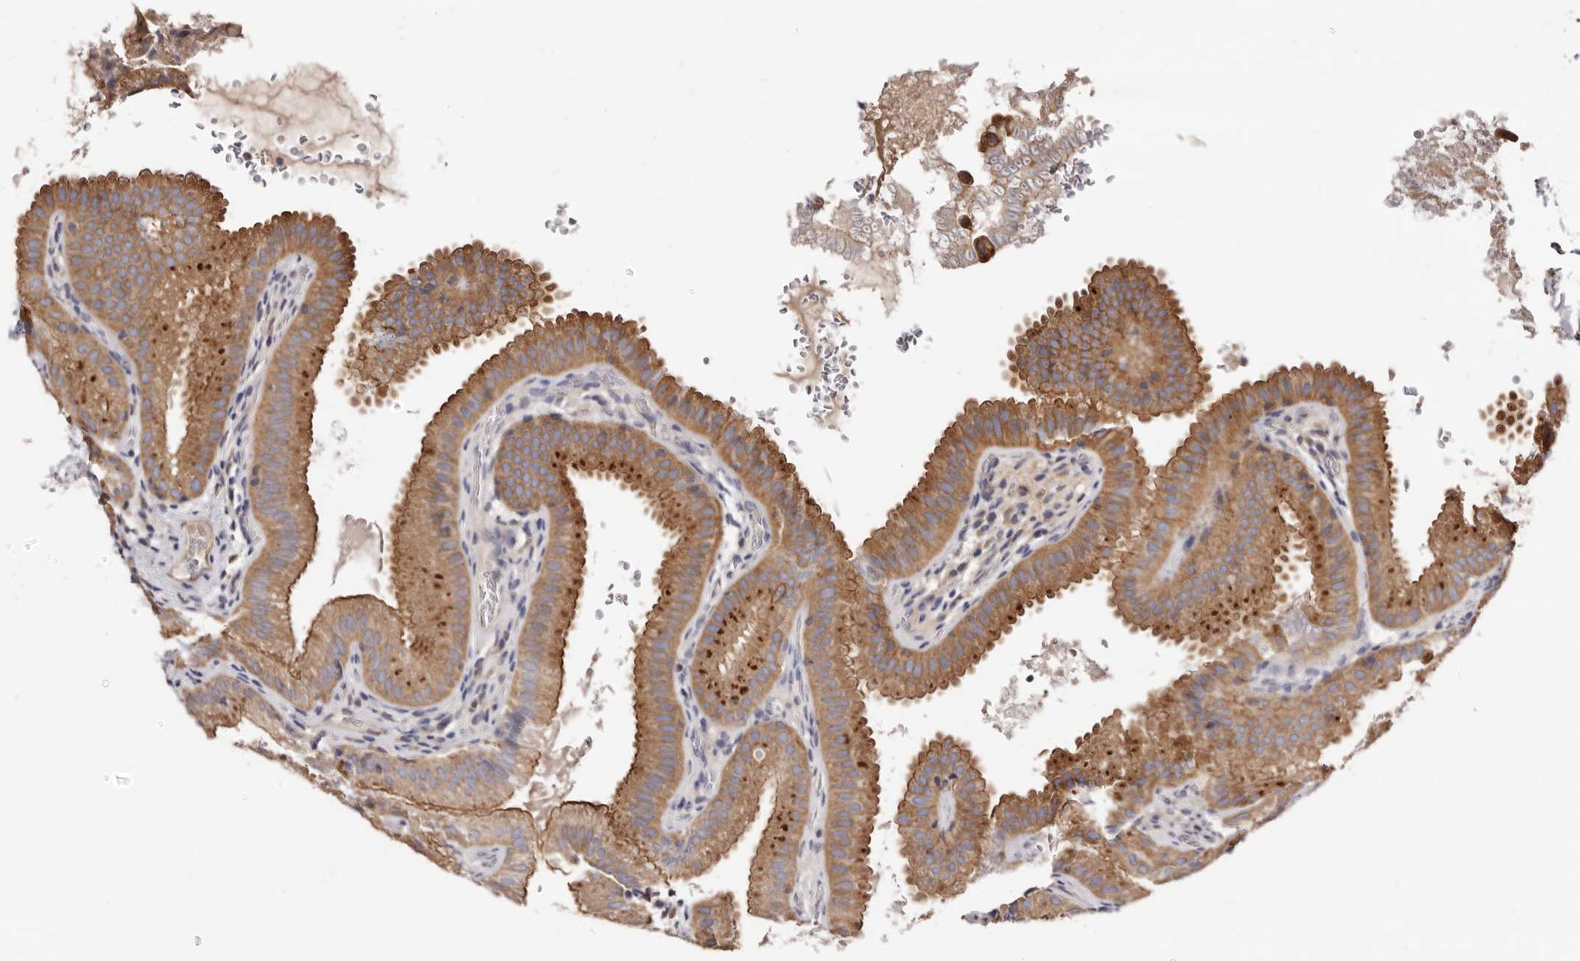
{"staining": {"intensity": "moderate", "quantity": ">75%", "location": "cytoplasmic/membranous"}, "tissue": "gallbladder", "cell_type": "Glandular cells", "image_type": "normal", "snomed": [{"axis": "morphology", "description": "Normal tissue, NOS"}, {"axis": "topography", "description": "Gallbladder"}], "caption": "The histopathology image shows immunohistochemical staining of unremarkable gallbladder. There is moderate cytoplasmic/membranous positivity is identified in approximately >75% of glandular cells.", "gene": "LUZP1", "patient": {"sex": "female", "age": 30}}